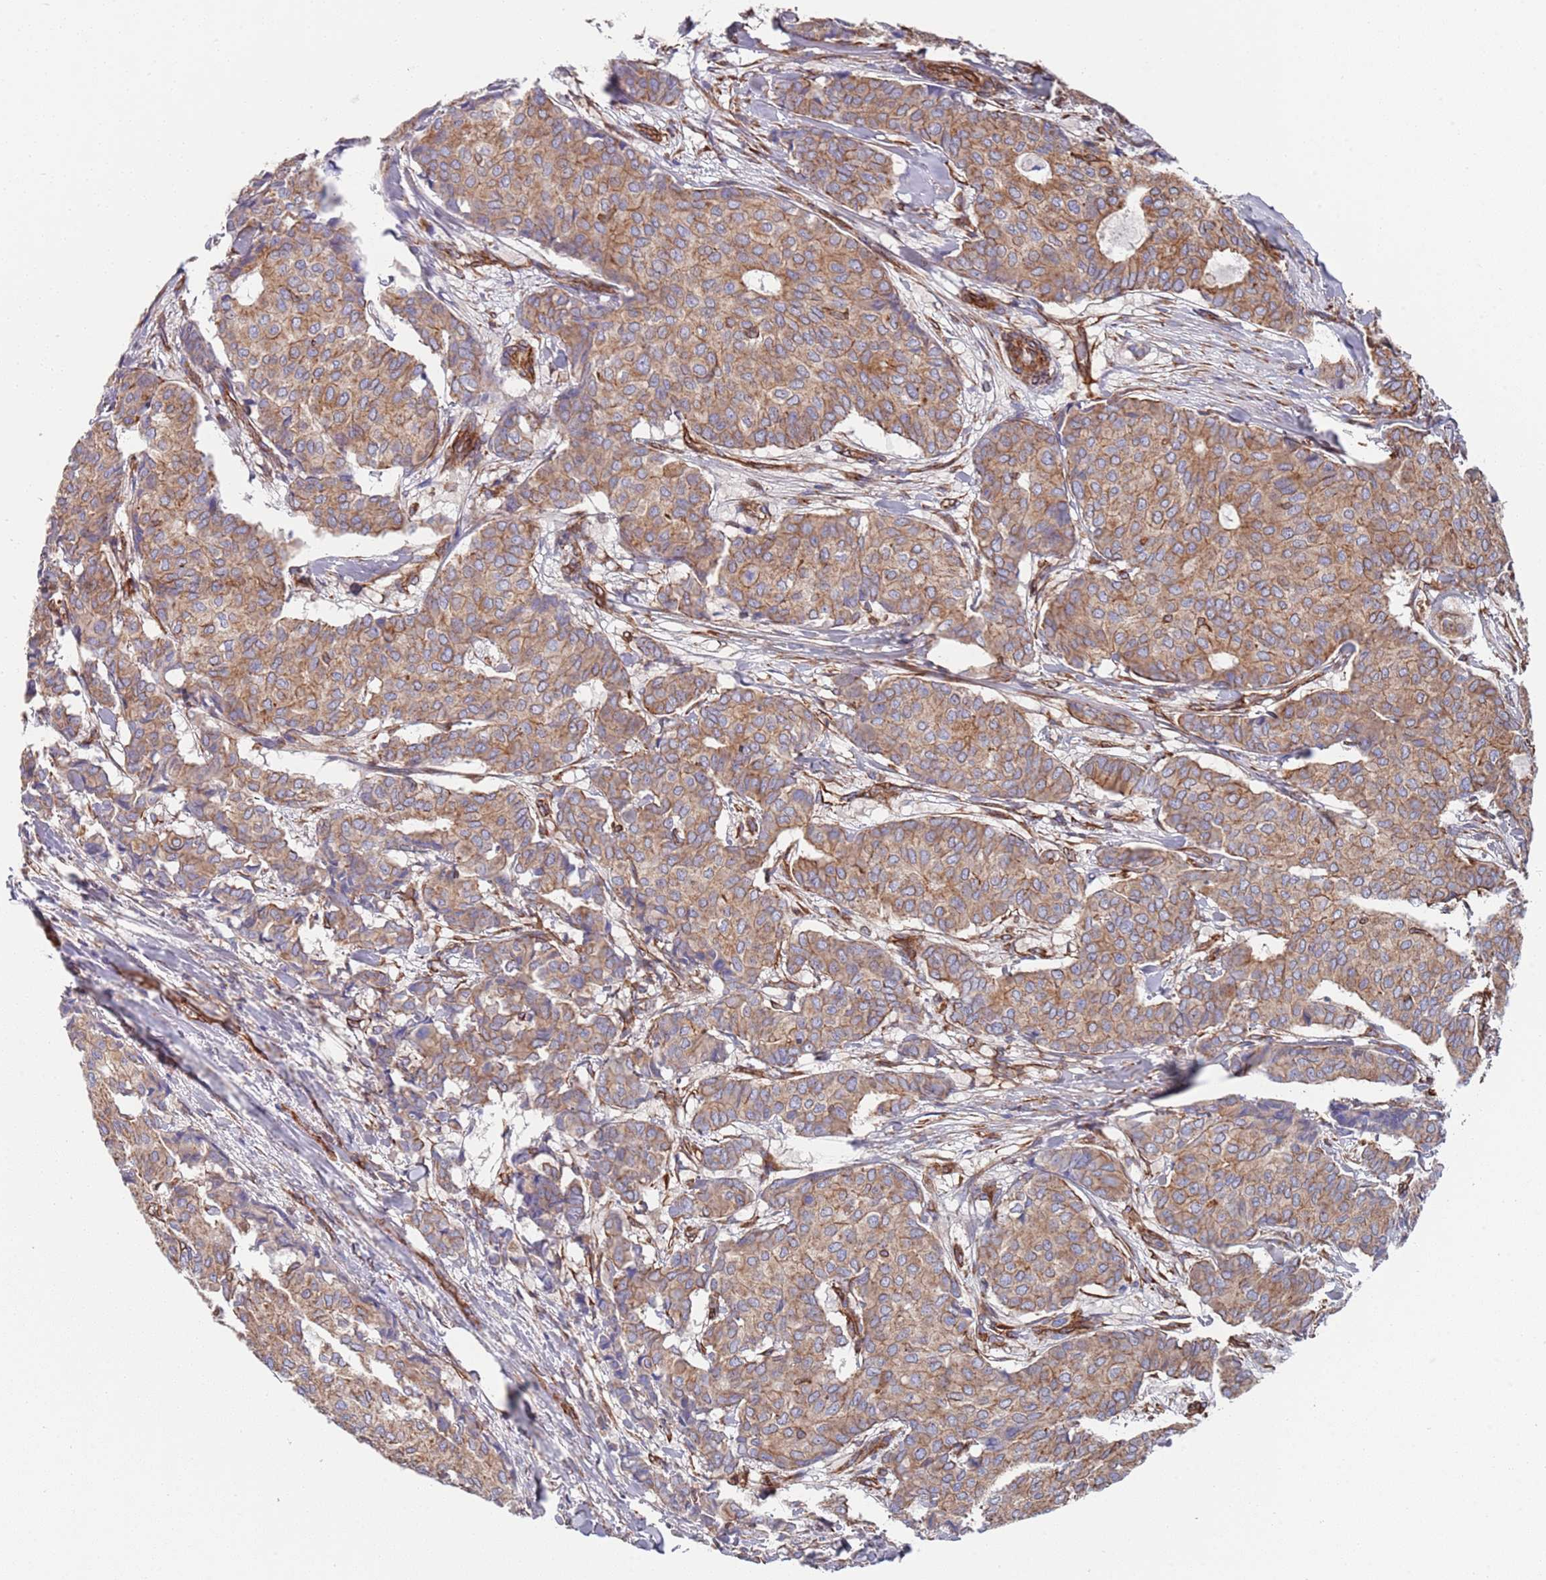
{"staining": {"intensity": "moderate", "quantity": ">75%", "location": "cytoplasmic/membranous"}, "tissue": "breast cancer", "cell_type": "Tumor cells", "image_type": "cancer", "snomed": [{"axis": "morphology", "description": "Duct carcinoma"}, {"axis": "topography", "description": "Breast"}], "caption": "This histopathology image displays IHC staining of breast cancer, with medium moderate cytoplasmic/membranous expression in approximately >75% of tumor cells.", "gene": "JAKMIP2", "patient": {"sex": "female", "age": 75}}